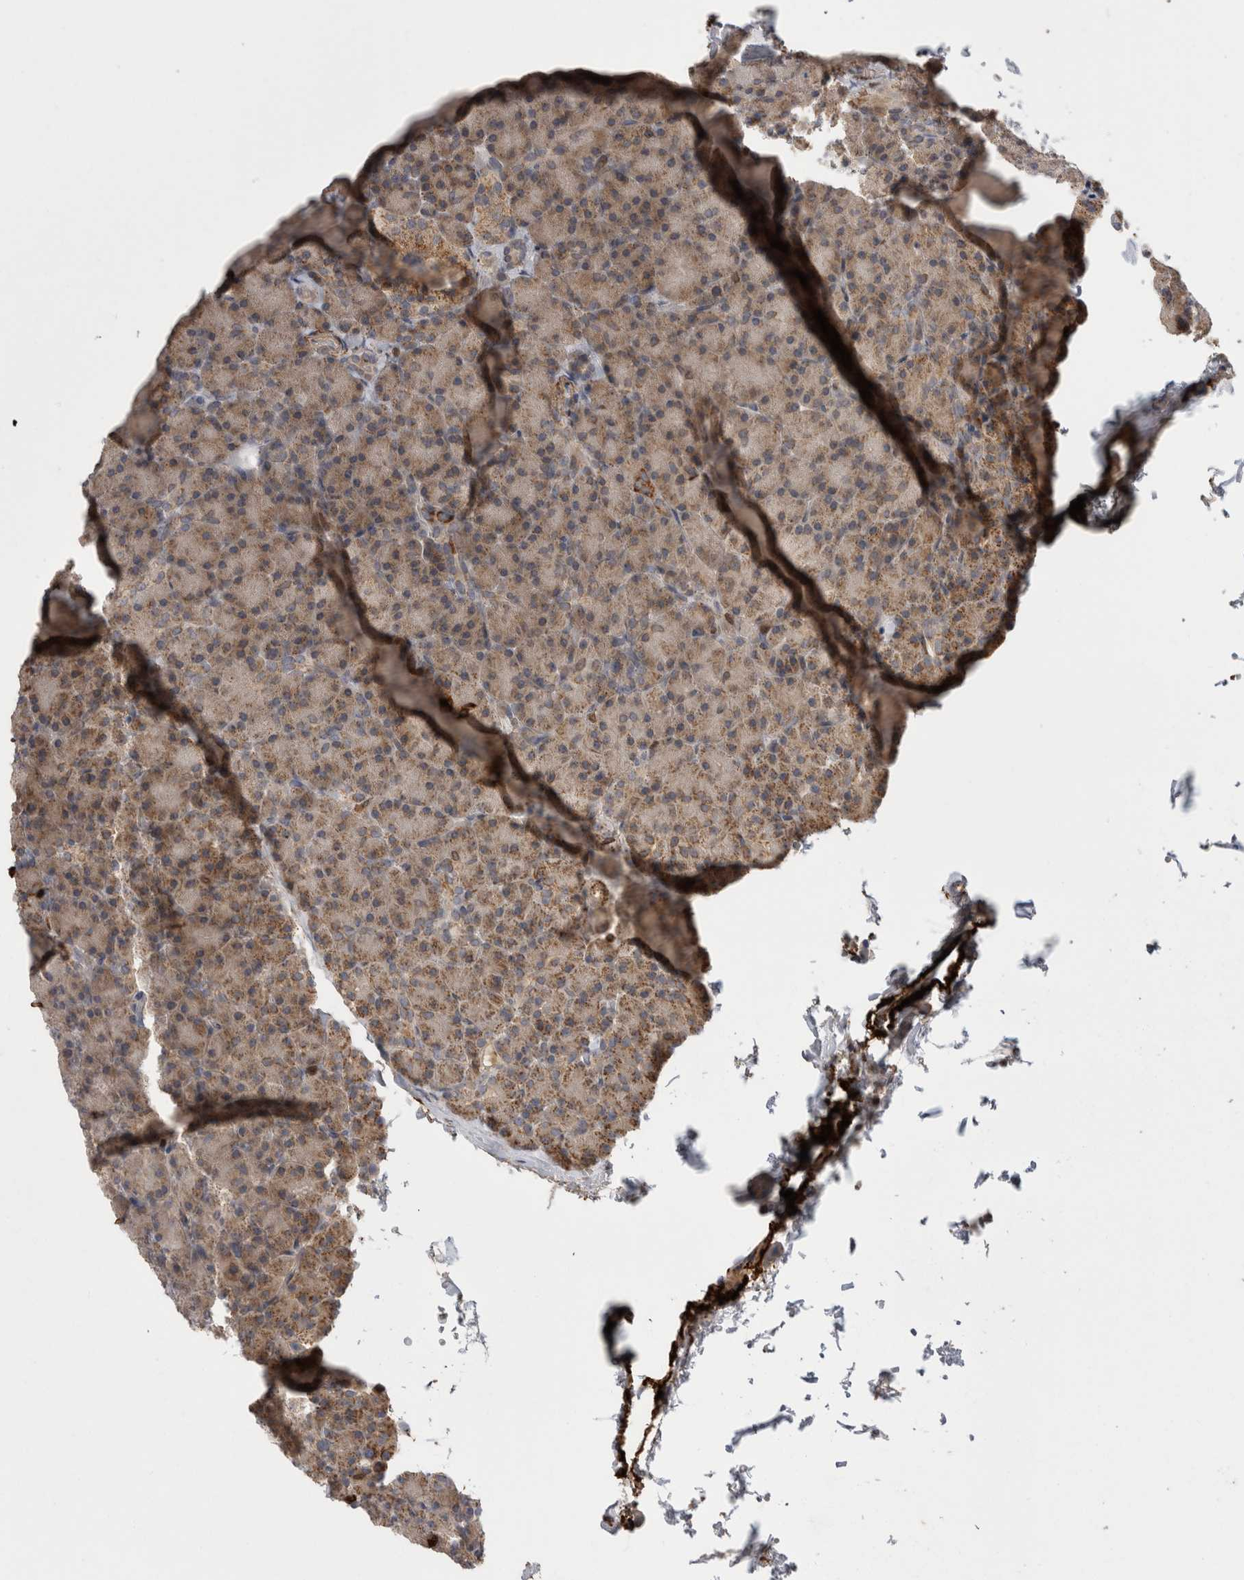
{"staining": {"intensity": "moderate", "quantity": ">75%", "location": "cytoplasmic/membranous"}, "tissue": "pancreas", "cell_type": "Exocrine glandular cells", "image_type": "normal", "snomed": [{"axis": "morphology", "description": "Normal tissue, NOS"}, {"axis": "topography", "description": "Pancreas"}], "caption": "Human pancreas stained with a protein marker shows moderate staining in exocrine glandular cells.", "gene": "DARS2", "patient": {"sex": "female", "age": 43}}